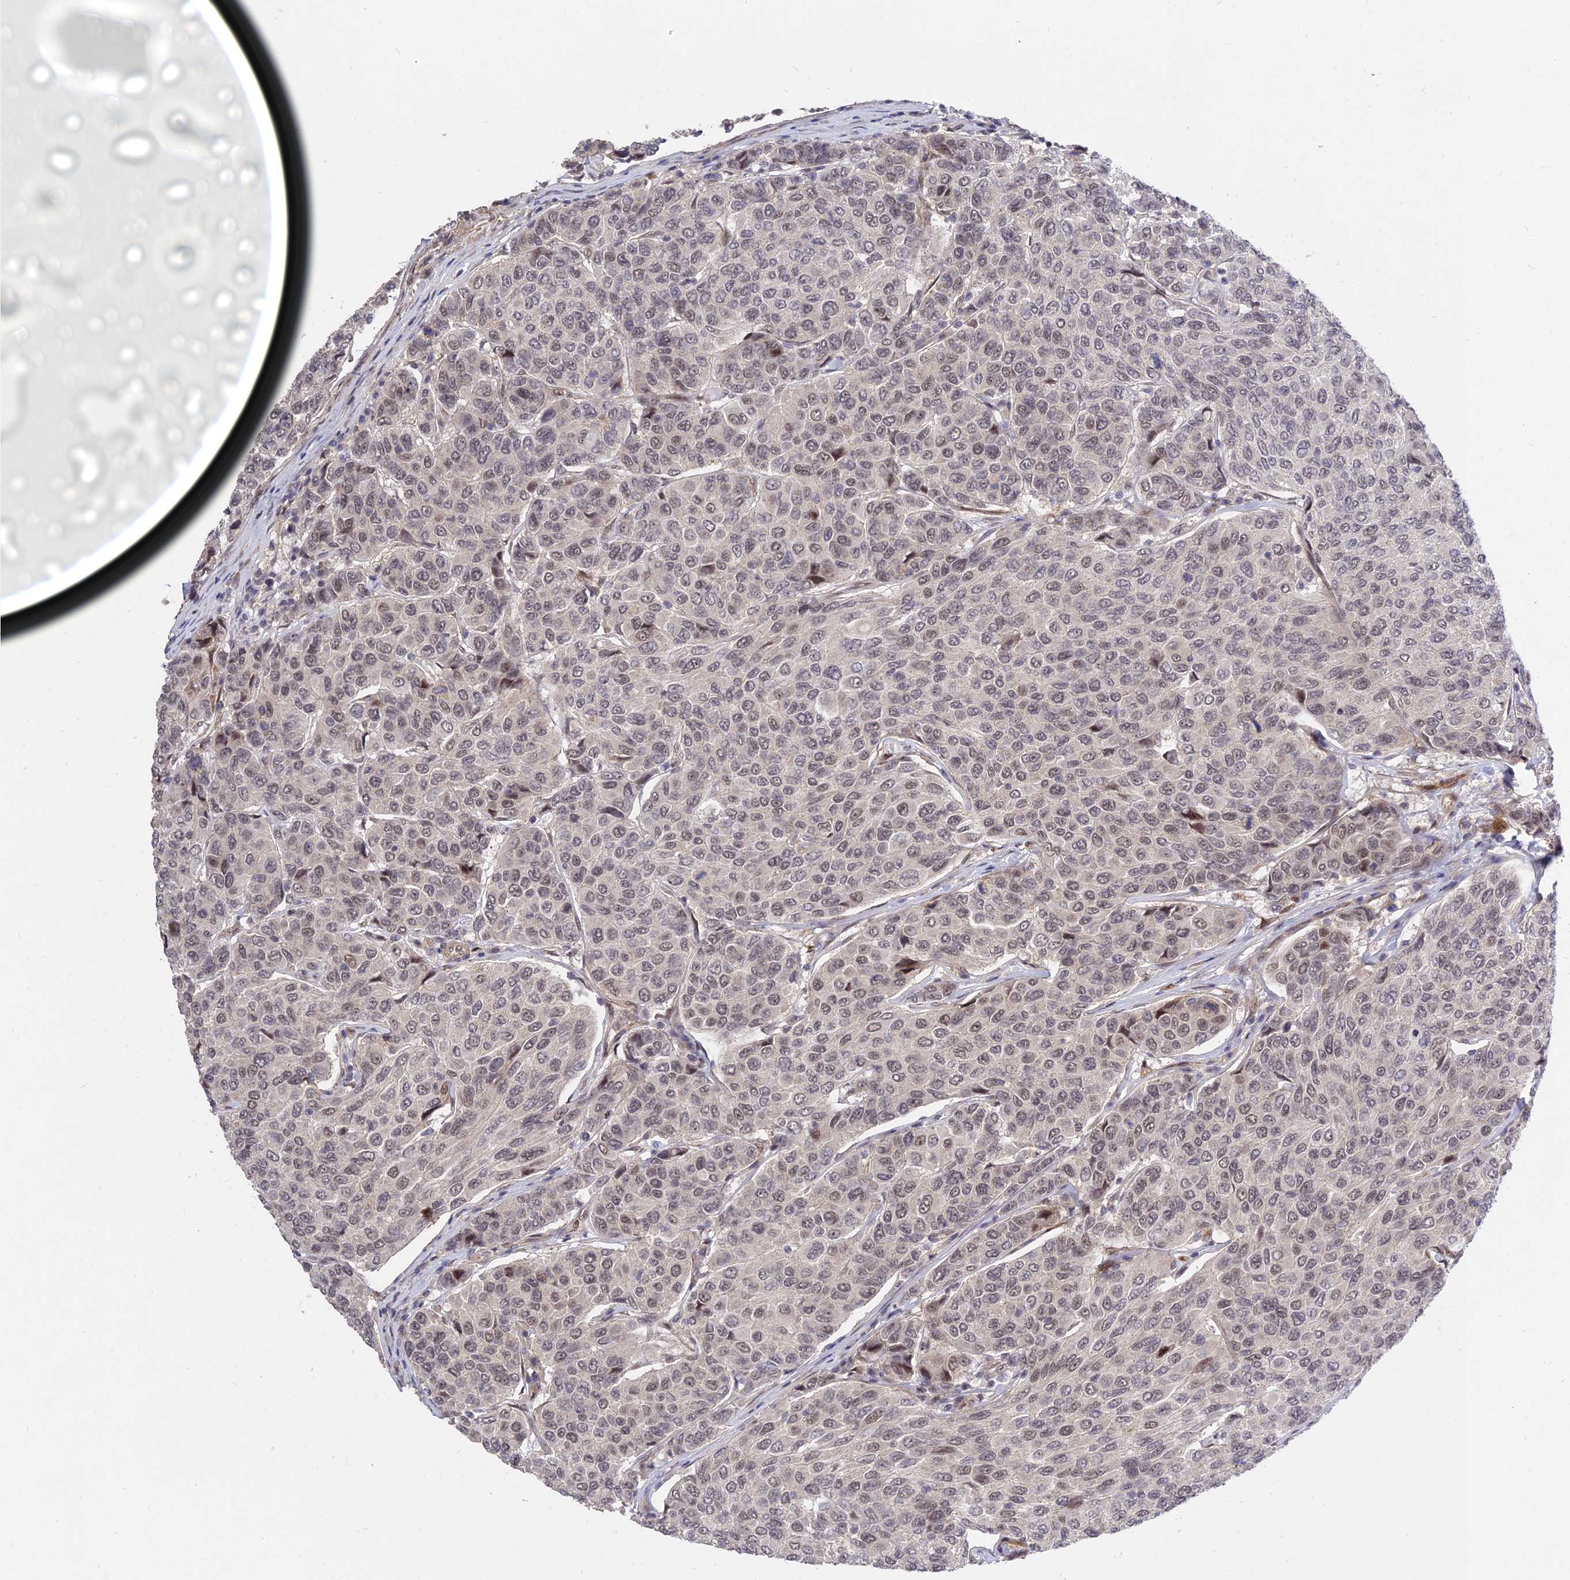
{"staining": {"intensity": "weak", "quantity": ">75%", "location": "nuclear"}, "tissue": "breast cancer", "cell_type": "Tumor cells", "image_type": "cancer", "snomed": [{"axis": "morphology", "description": "Duct carcinoma"}, {"axis": "topography", "description": "Breast"}], "caption": "Immunohistochemical staining of breast cancer demonstrates weak nuclear protein positivity in about >75% of tumor cells. (DAB IHC with brightfield microscopy, high magnification).", "gene": "ZNF85", "patient": {"sex": "female", "age": 55}}